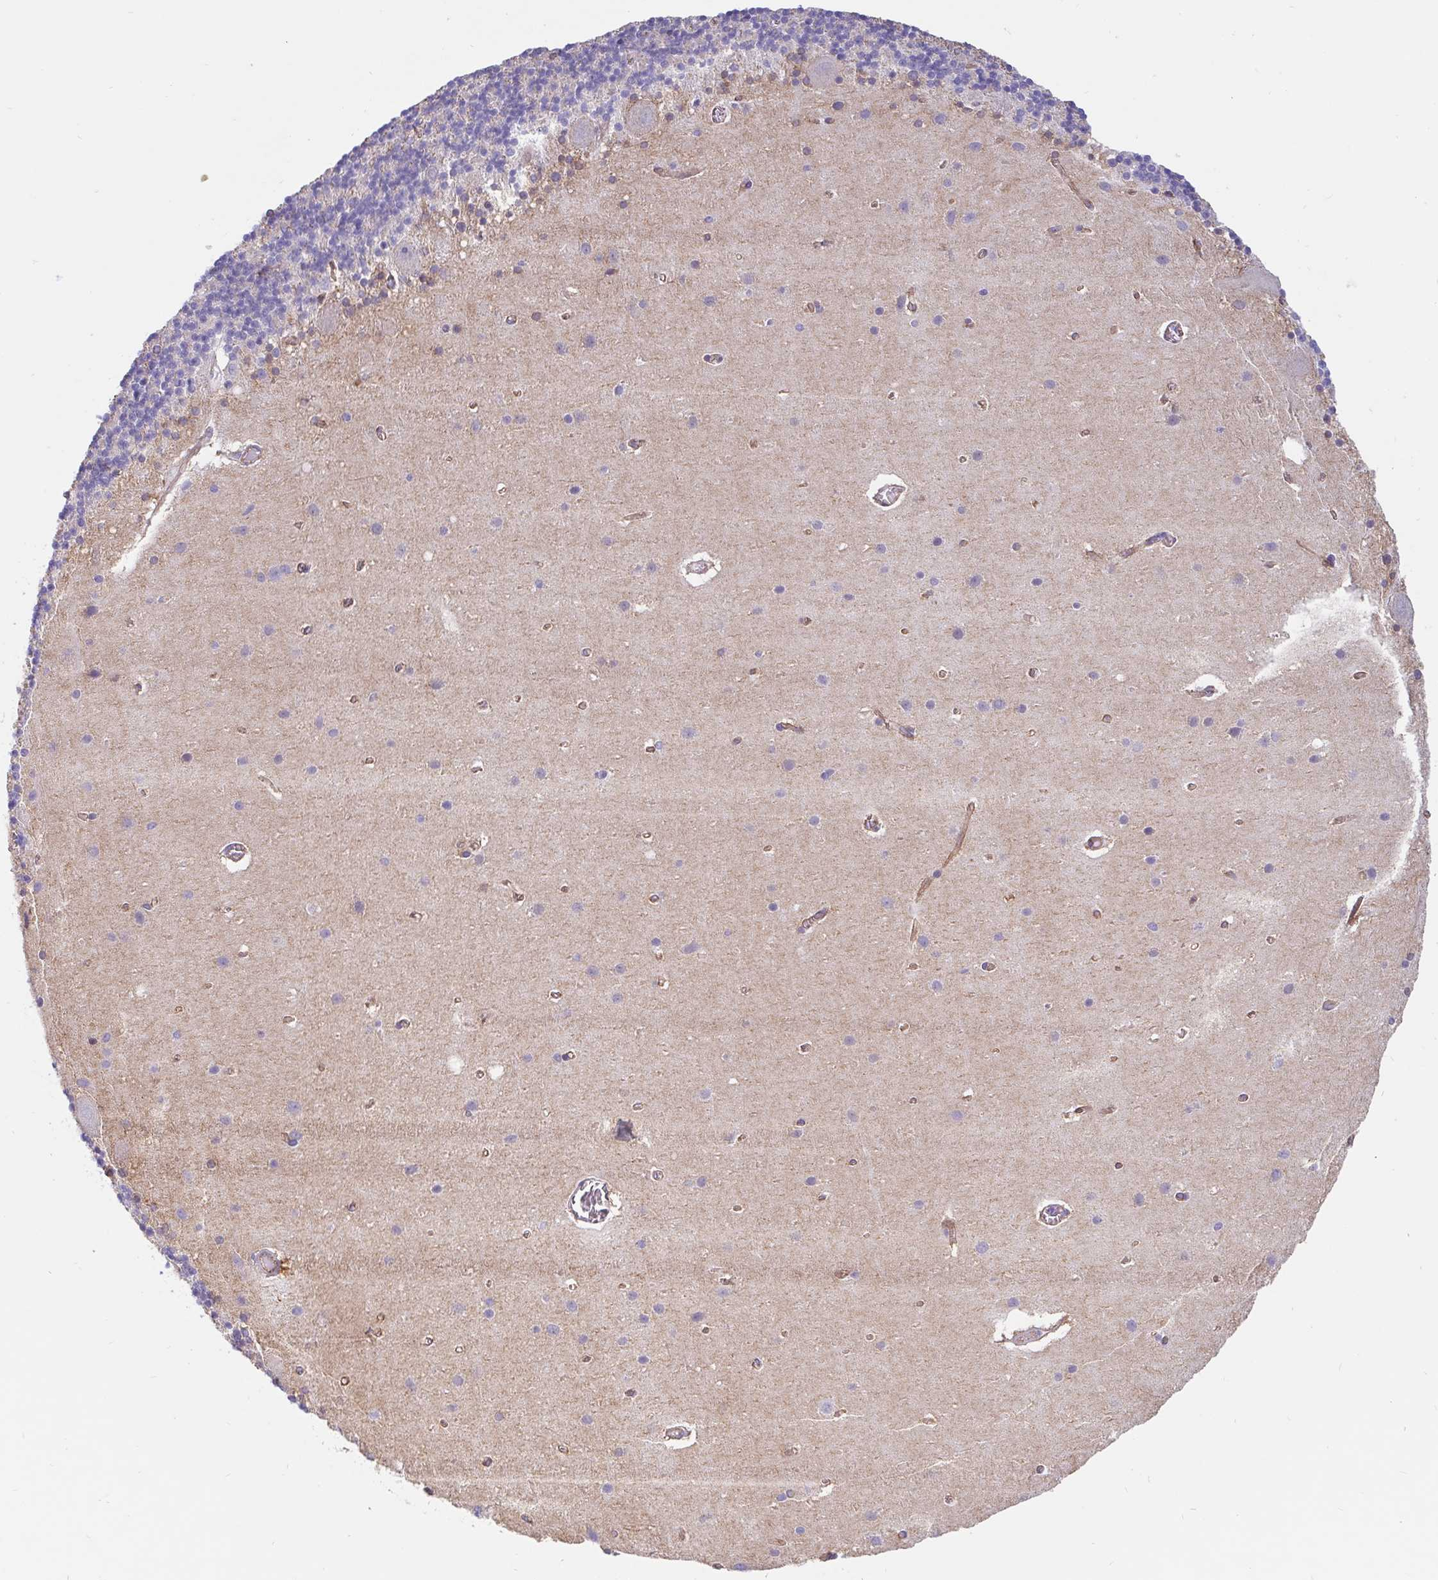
{"staining": {"intensity": "negative", "quantity": "none", "location": "none"}, "tissue": "cerebellum", "cell_type": "Cells in granular layer", "image_type": "normal", "snomed": [{"axis": "morphology", "description": "Normal tissue, NOS"}, {"axis": "topography", "description": "Cerebellum"}], "caption": "Photomicrograph shows no significant protein expression in cells in granular layer of normal cerebellum. (Brightfield microscopy of DAB (3,3'-diaminobenzidine) IHC at high magnification).", "gene": "LIMCH1", "patient": {"sex": "male", "age": 70}}